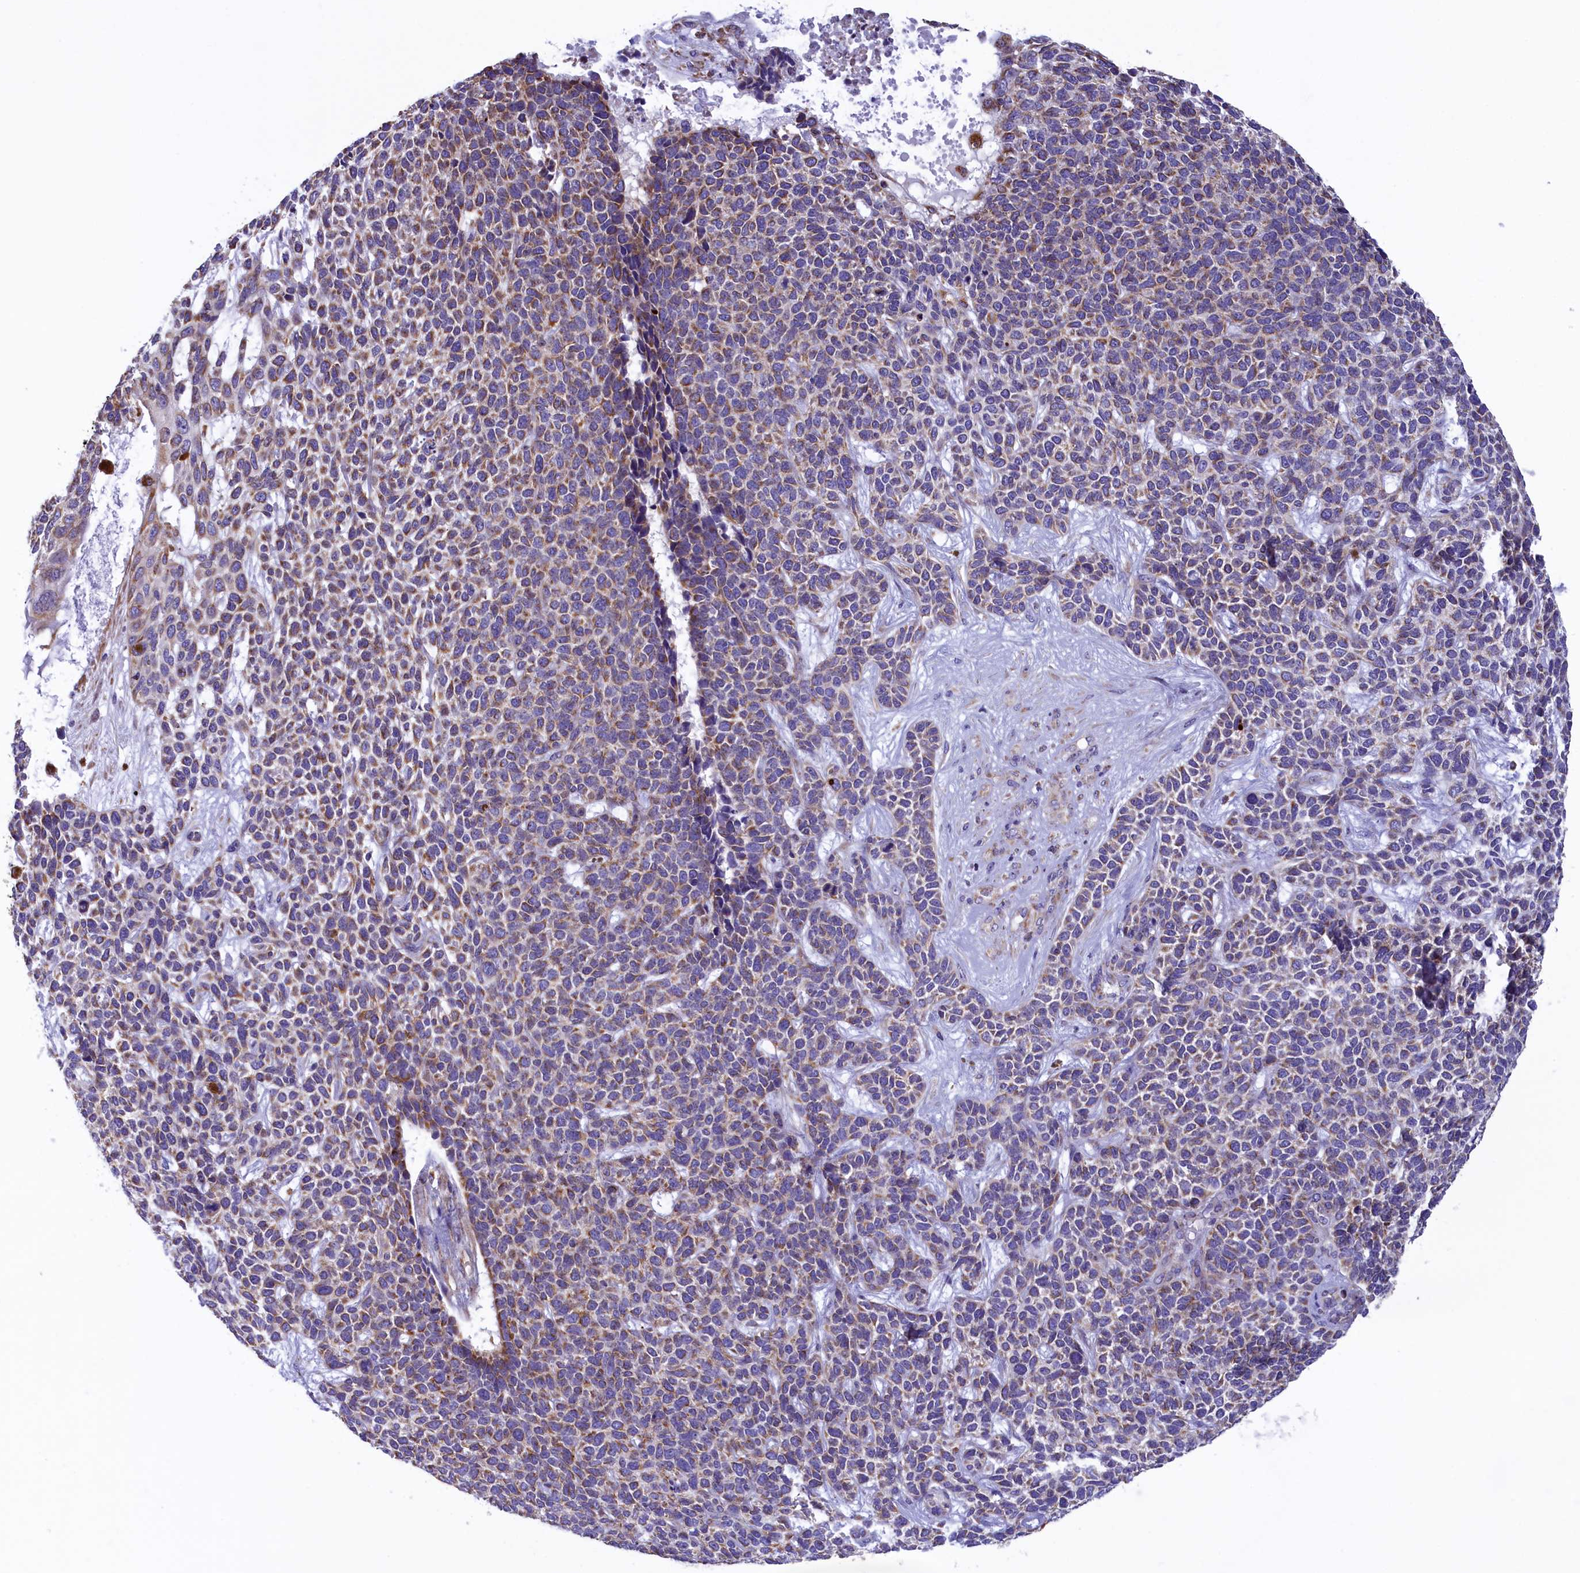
{"staining": {"intensity": "moderate", "quantity": "25%-75%", "location": "cytoplasmic/membranous"}, "tissue": "skin cancer", "cell_type": "Tumor cells", "image_type": "cancer", "snomed": [{"axis": "morphology", "description": "Basal cell carcinoma"}, {"axis": "topography", "description": "Skin"}], "caption": "The immunohistochemical stain highlights moderate cytoplasmic/membranous expression in tumor cells of skin cancer tissue.", "gene": "GATB", "patient": {"sex": "female", "age": 84}}